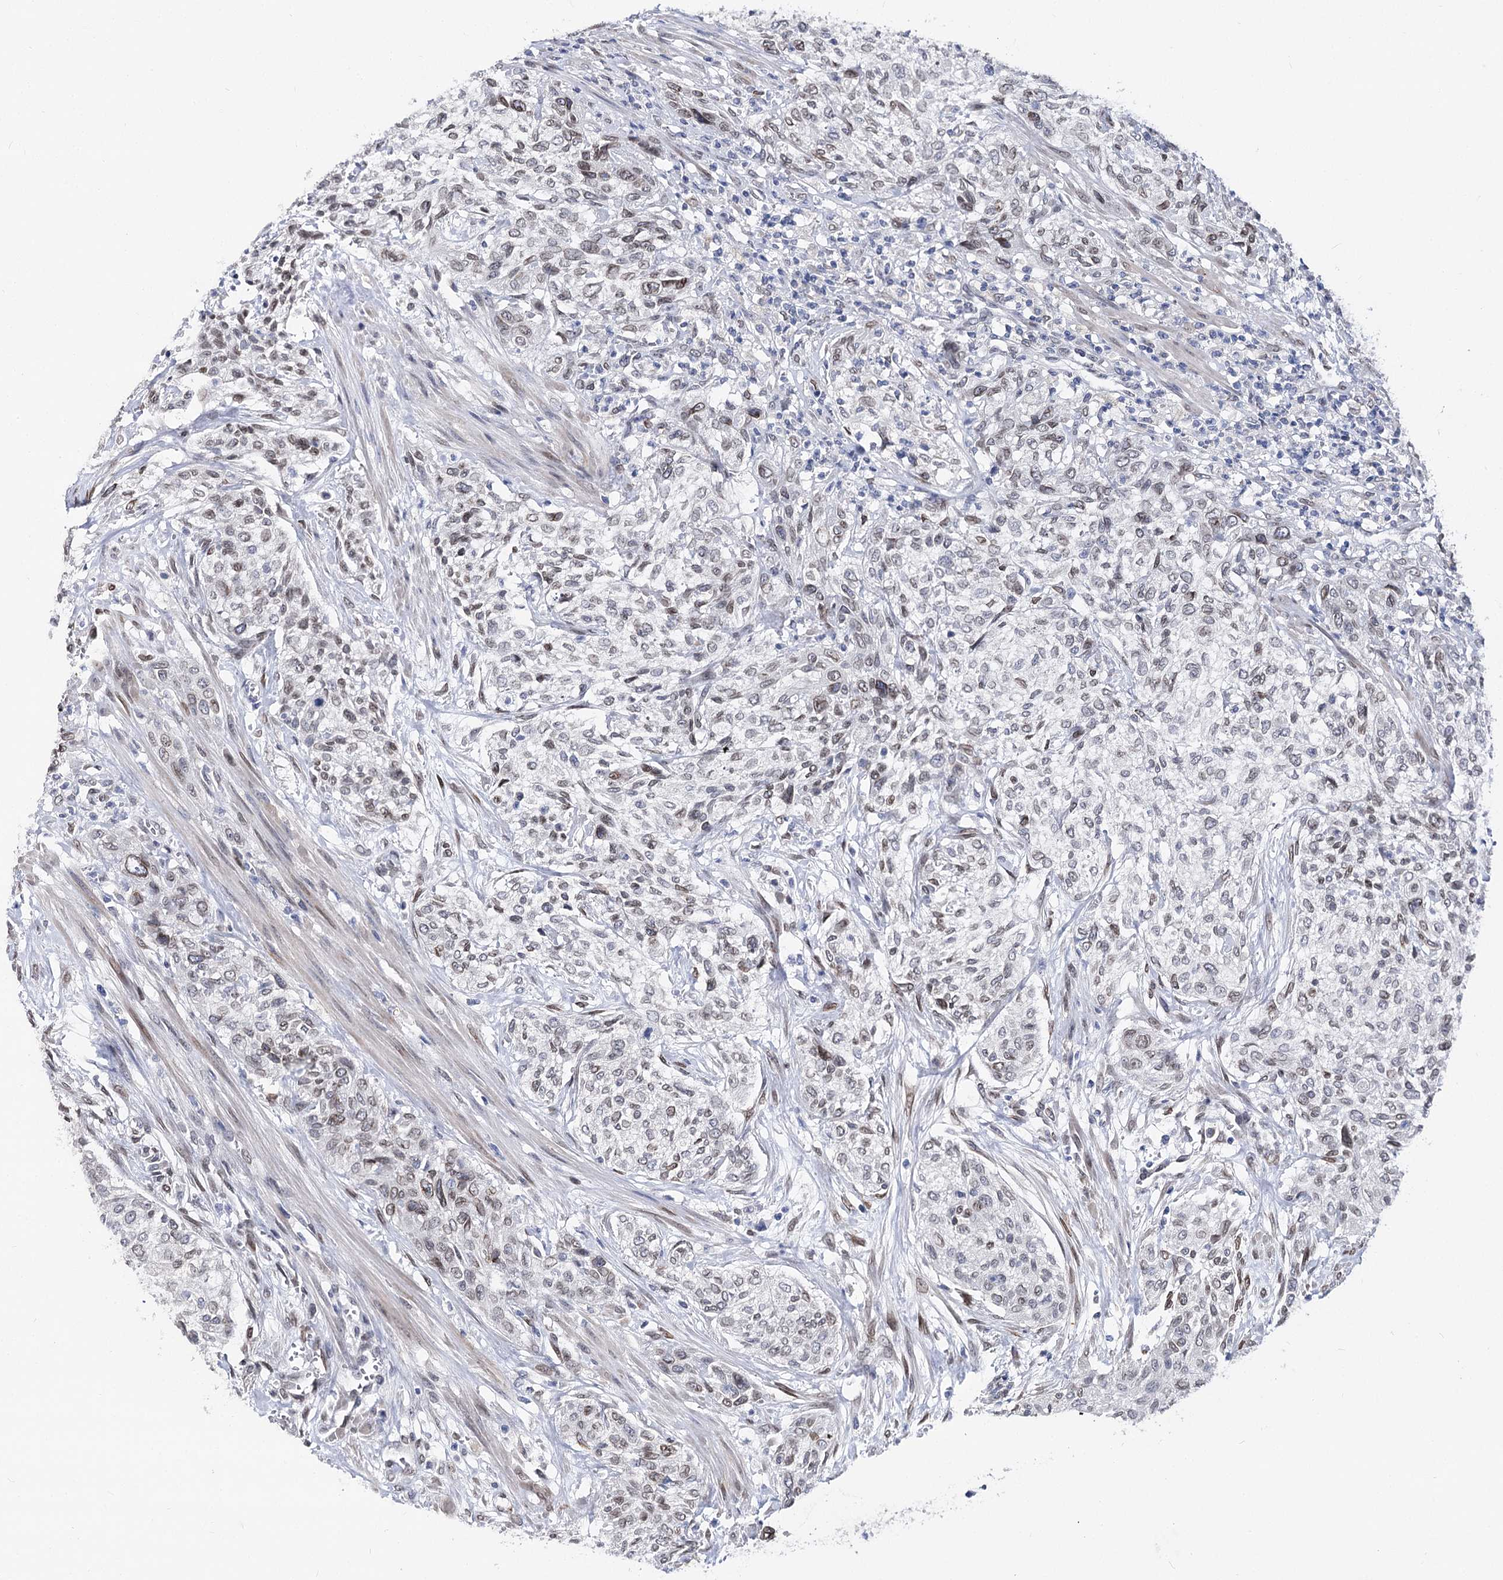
{"staining": {"intensity": "weak", "quantity": "25%-75%", "location": "cytoplasmic/membranous,nuclear"}, "tissue": "urothelial cancer", "cell_type": "Tumor cells", "image_type": "cancer", "snomed": [{"axis": "morphology", "description": "Normal tissue, NOS"}, {"axis": "morphology", "description": "Urothelial carcinoma, NOS"}, {"axis": "topography", "description": "Urinary bladder"}, {"axis": "topography", "description": "Peripheral nerve tissue"}], "caption": "Immunohistochemical staining of human urothelial cancer exhibits low levels of weak cytoplasmic/membranous and nuclear staining in about 25%-75% of tumor cells.", "gene": "TMEM201", "patient": {"sex": "male", "age": 35}}